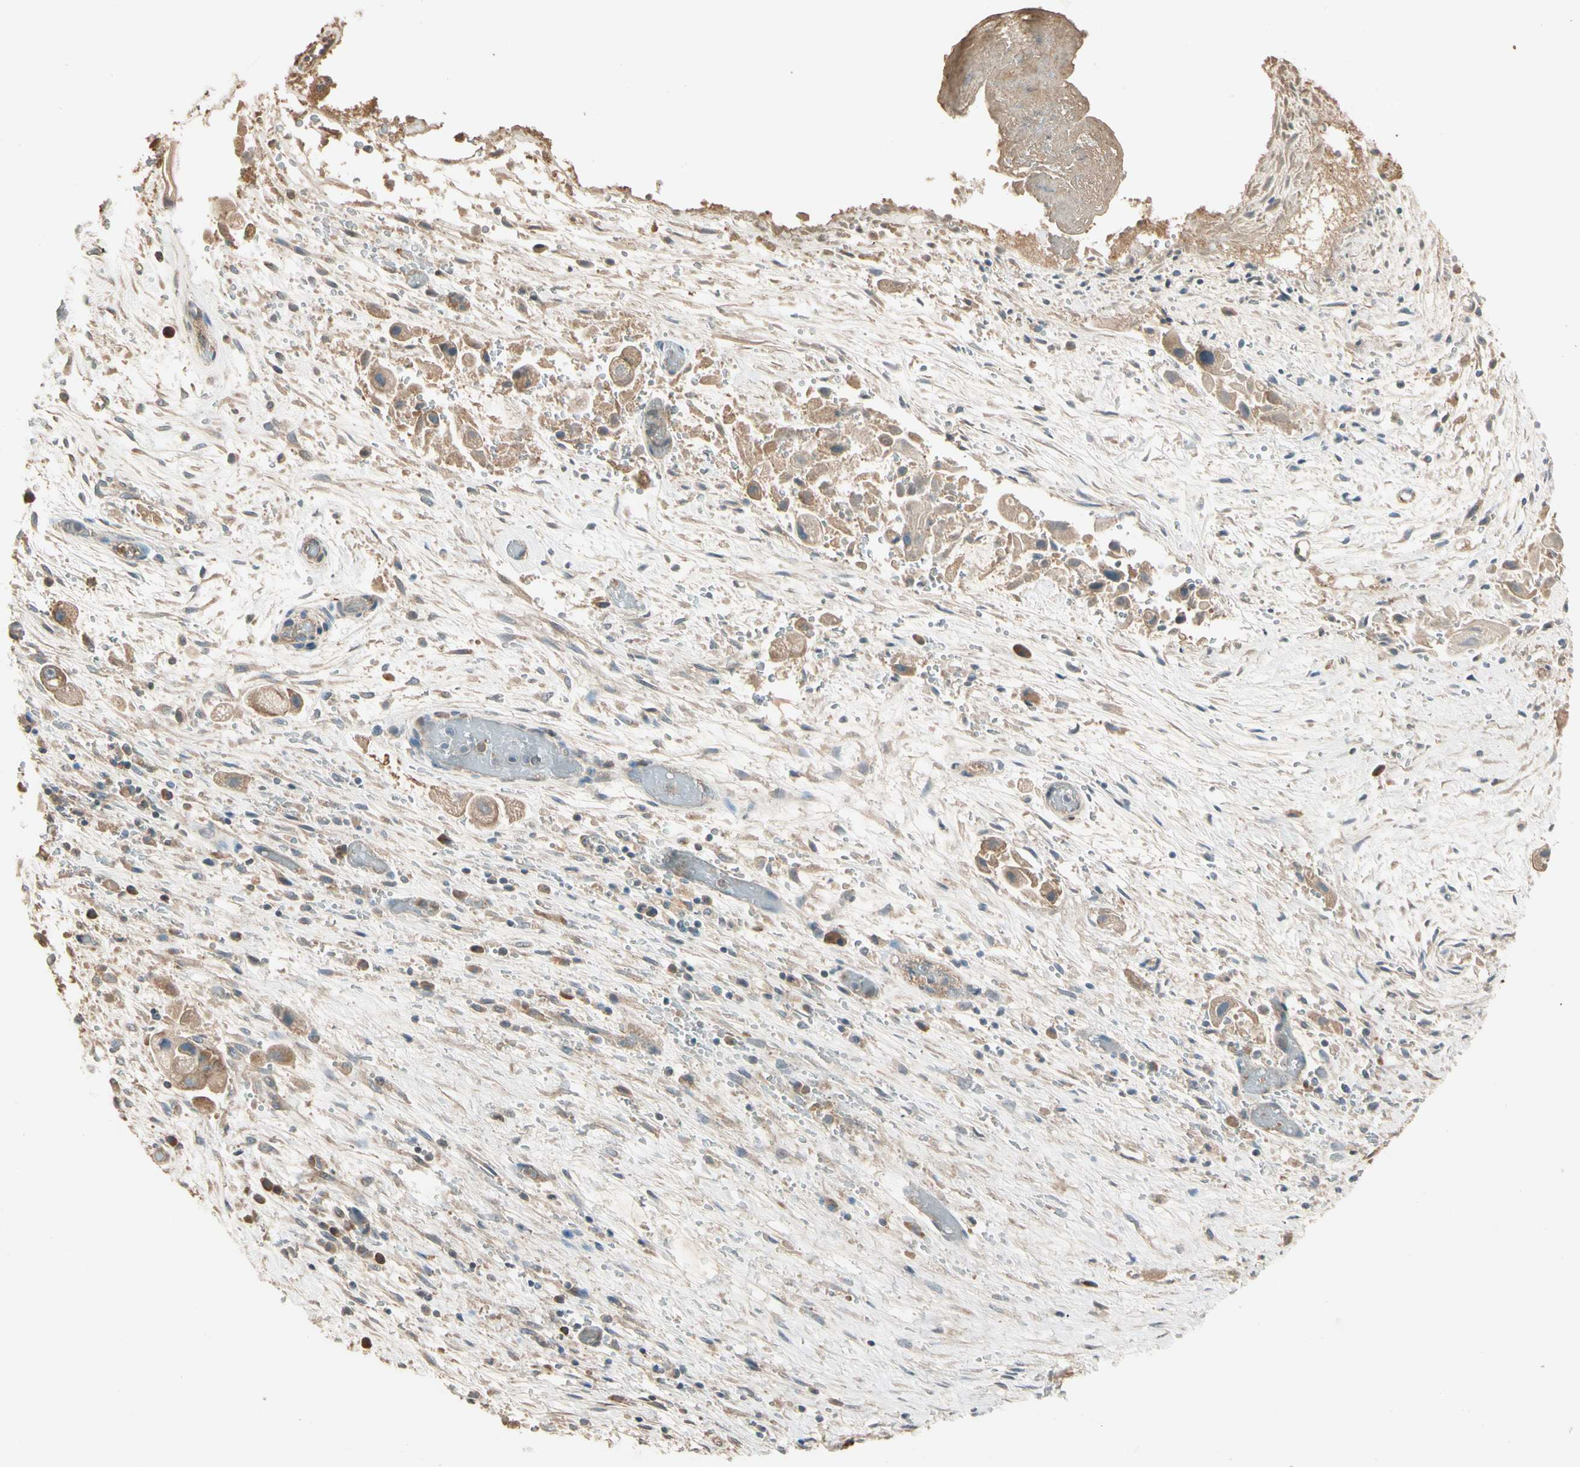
{"staining": {"intensity": "moderate", "quantity": ">75%", "location": "cytoplasmic/membranous"}, "tissue": "liver cancer", "cell_type": "Tumor cells", "image_type": "cancer", "snomed": [{"axis": "morphology", "description": "Normal tissue, NOS"}, {"axis": "morphology", "description": "Cholangiocarcinoma"}, {"axis": "topography", "description": "Liver"}, {"axis": "topography", "description": "Peripheral nerve tissue"}], "caption": "Liver cholangiocarcinoma was stained to show a protein in brown. There is medium levels of moderate cytoplasmic/membranous expression in about >75% of tumor cells.", "gene": "TNFRSF21", "patient": {"sex": "male", "age": 50}}